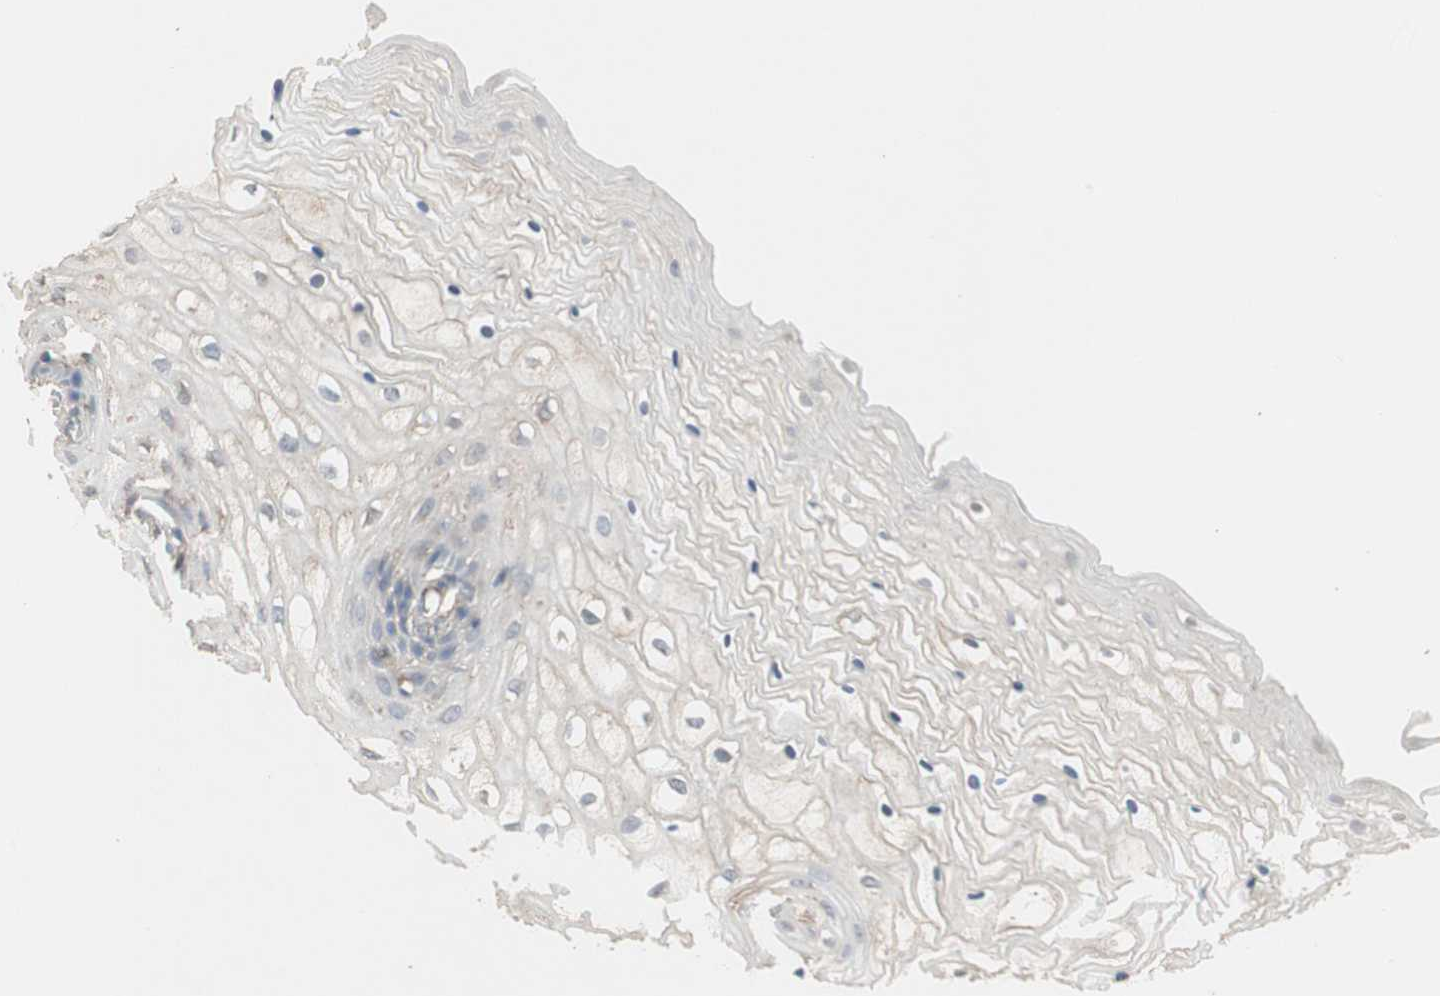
{"staining": {"intensity": "weak", "quantity": "25%-75%", "location": "cytoplasmic/membranous"}, "tissue": "vagina", "cell_type": "Squamous epithelial cells", "image_type": "normal", "snomed": [{"axis": "morphology", "description": "Normal tissue, NOS"}, {"axis": "topography", "description": "Vagina"}], "caption": "DAB immunohistochemical staining of normal vagina exhibits weak cytoplasmic/membranous protein staining in approximately 25%-75% of squamous epithelial cells. The staining was performed using DAB (3,3'-diaminobenzidine), with brown indicating positive protein expression. Nuclei are stained blue with hematoxylin.", "gene": "MMP3", "patient": {"sex": "female", "age": 34}}